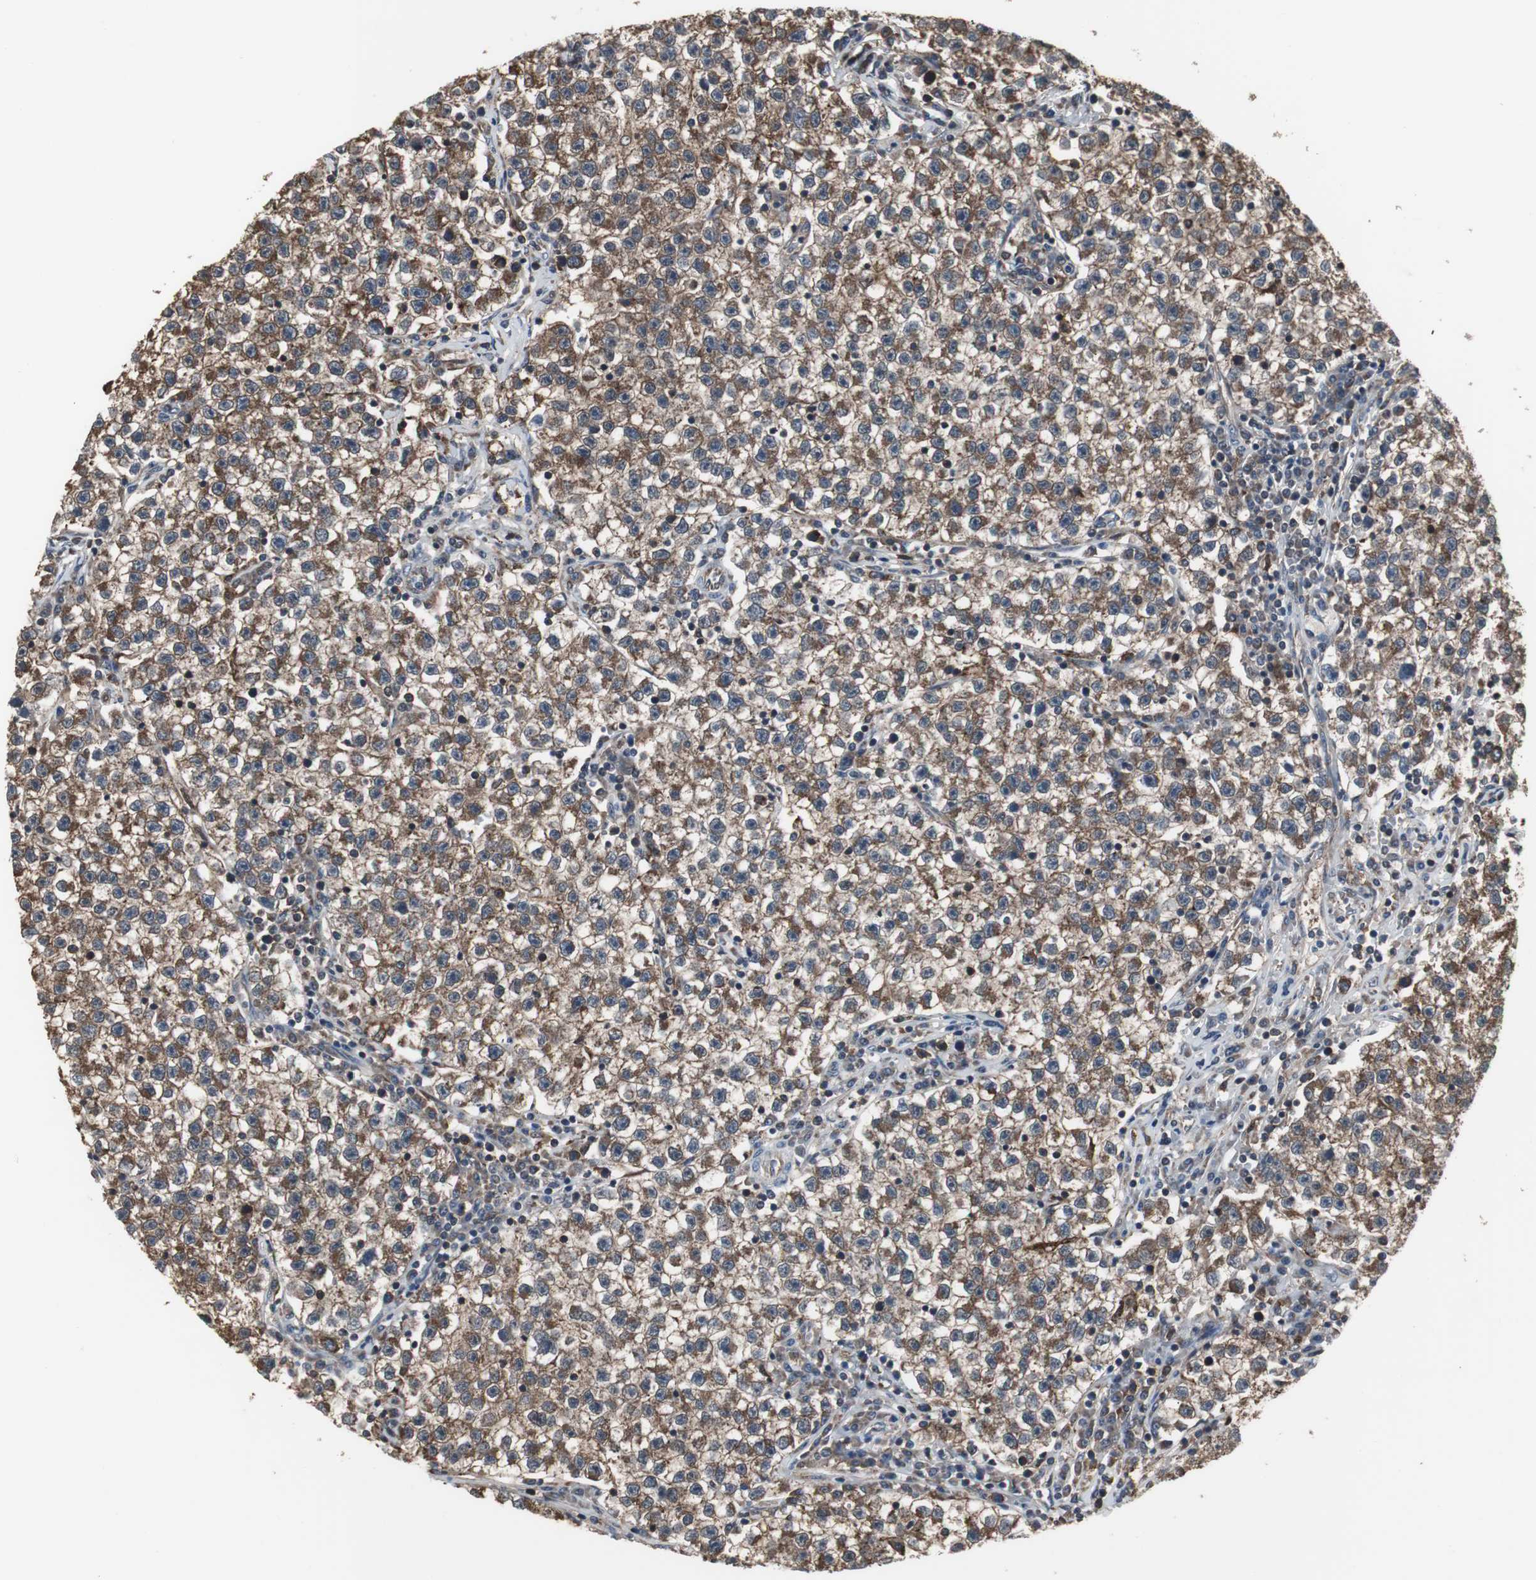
{"staining": {"intensity": "strong", "quantity": ">75%", "location": "cytoplasmic/membranous"}, "tissue": "testis cancer", "cell_type": "Tumor cells", "image_type": "cancer", "snomed": [{"axis": "morphology", "description": "Seminoma, NOS"}, {"axis": "topography", "description": "Testis"}], "caption": "Immunohistochemistry (IHC) histopathology image of human seminoma (testis) stained for a protein (brown), which exhibits high levels of strong cytoplasmic/membranous expression in about >75% of tumor cells.", "gene": "ZSCAN22", "patient": {"sex": "male", "age": 22}}